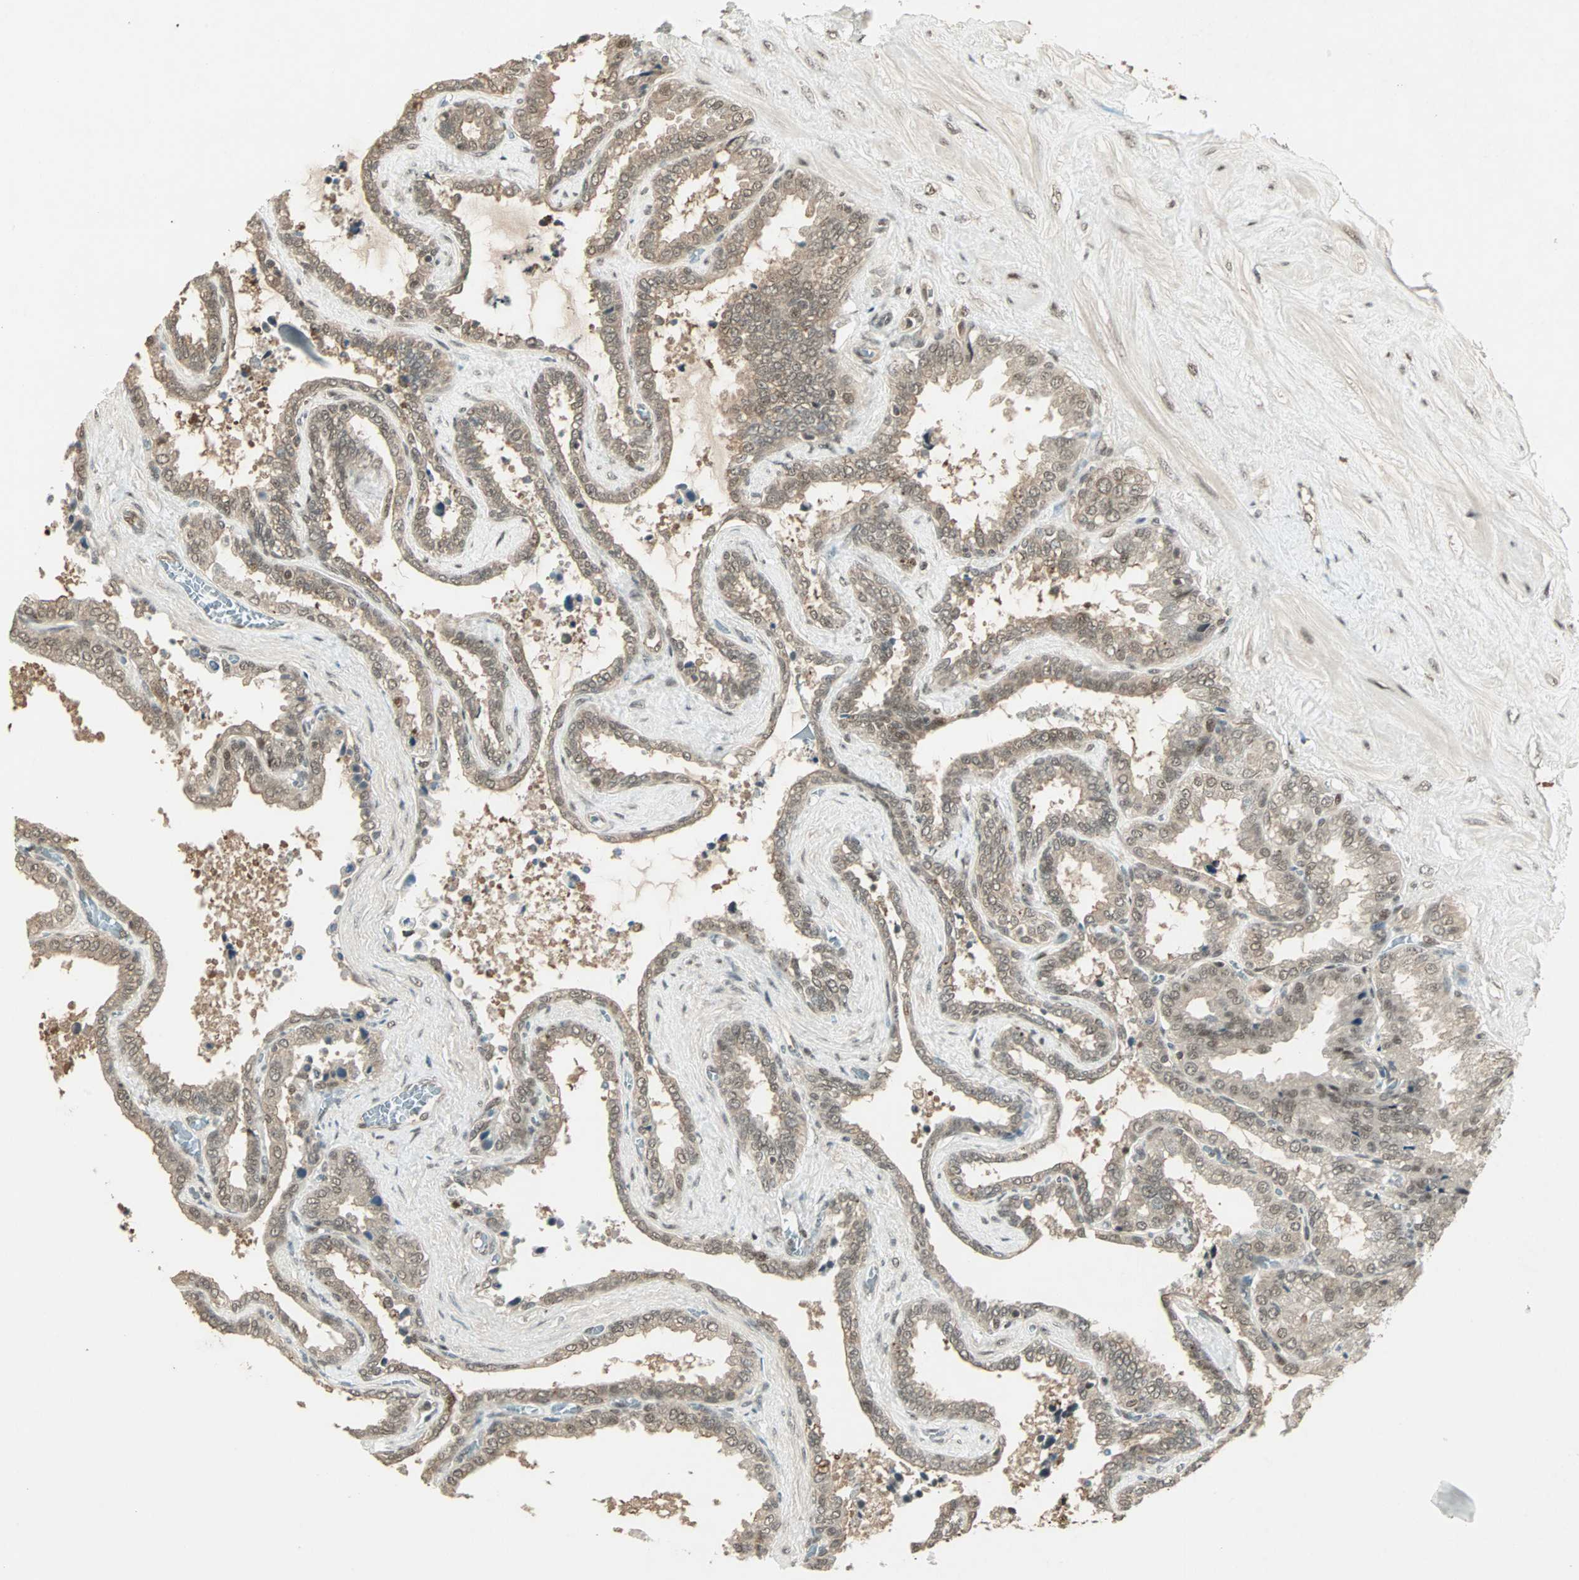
{"staining": {"intensity": "moderate", "quantity": ">75%", "location": "cytoplasmic/membranous,nuclear"}, "tissue": "seminal vesicle", "cell_type": "Glandular cells", "image_type": "normal", "snomed": [{"axis": "morphology", "description": "Normal tissue, NOS"}, {"axis": "topography", "description": "Seminal veicle"}], "caption": "Glandular cells reveal medium levels of moderate cytoplasmic/membranous,nuclear staining in approximately >75% of cells in unremarkable human seminal vesicle.", "gene": "ZNF701", "patient": {"sex": "male", "age": 46}}